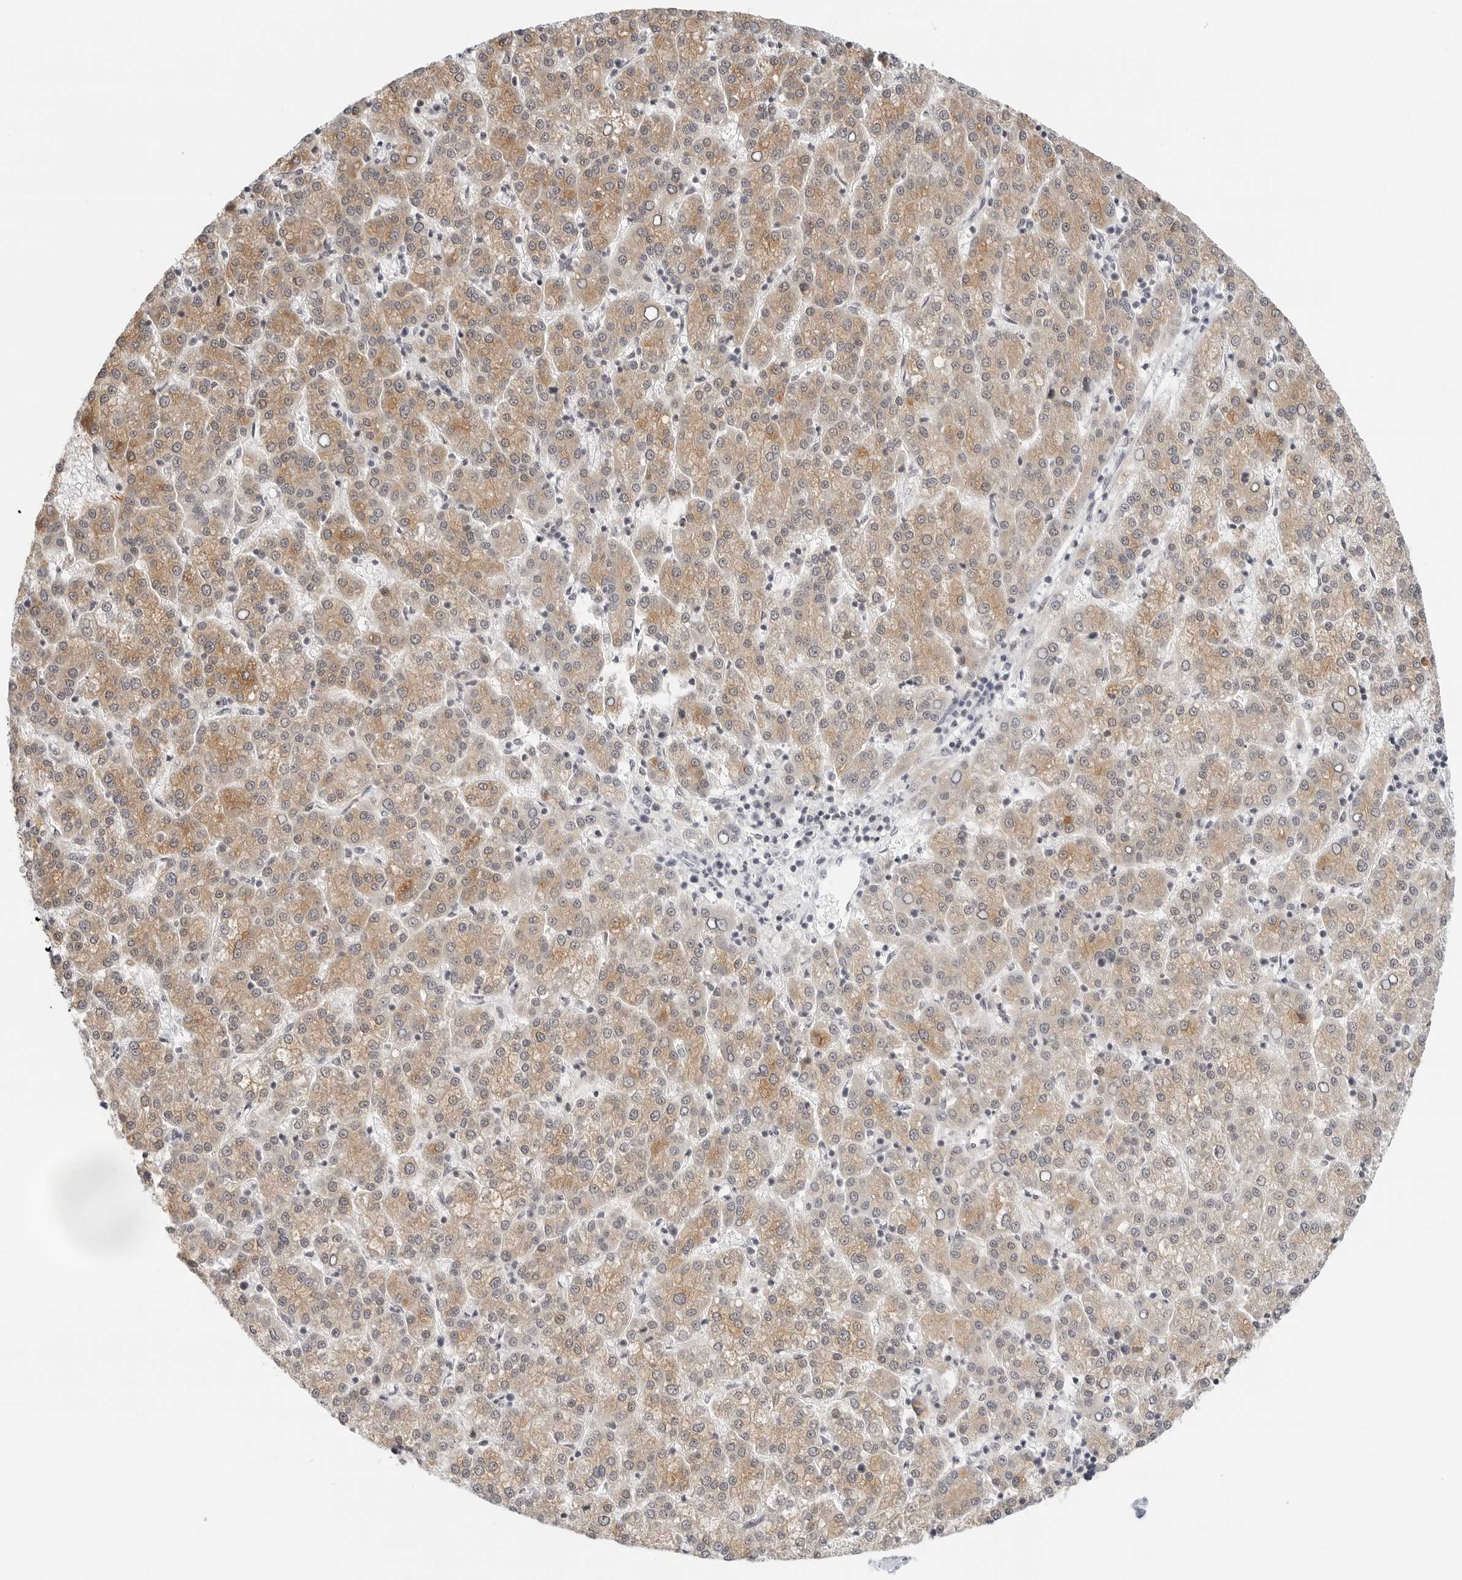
{"staining": {"intensity": "moderate", "quantity": ">75%", "location": "cytoplasmic/membranous"}, "tissue": "liver cancer", "cell_type": "Tumor cells", "image_type": "cancer", "snomed": [{"axis": "morphology", "description": "Carcinoma, Hepatocellular, NOS"}, {"axis": "topography", "description": "Liver"}], "caption": "Protein staining exhibits moderate cytoplasmic/membranous expression in about >75% of tumor cells in liver hepatocellular carcinoma. (Brightfield microscopy of DAB IHC at high magnification).", "gene": "TSEN2", "patient": {"sex": "female", "age": 58}}